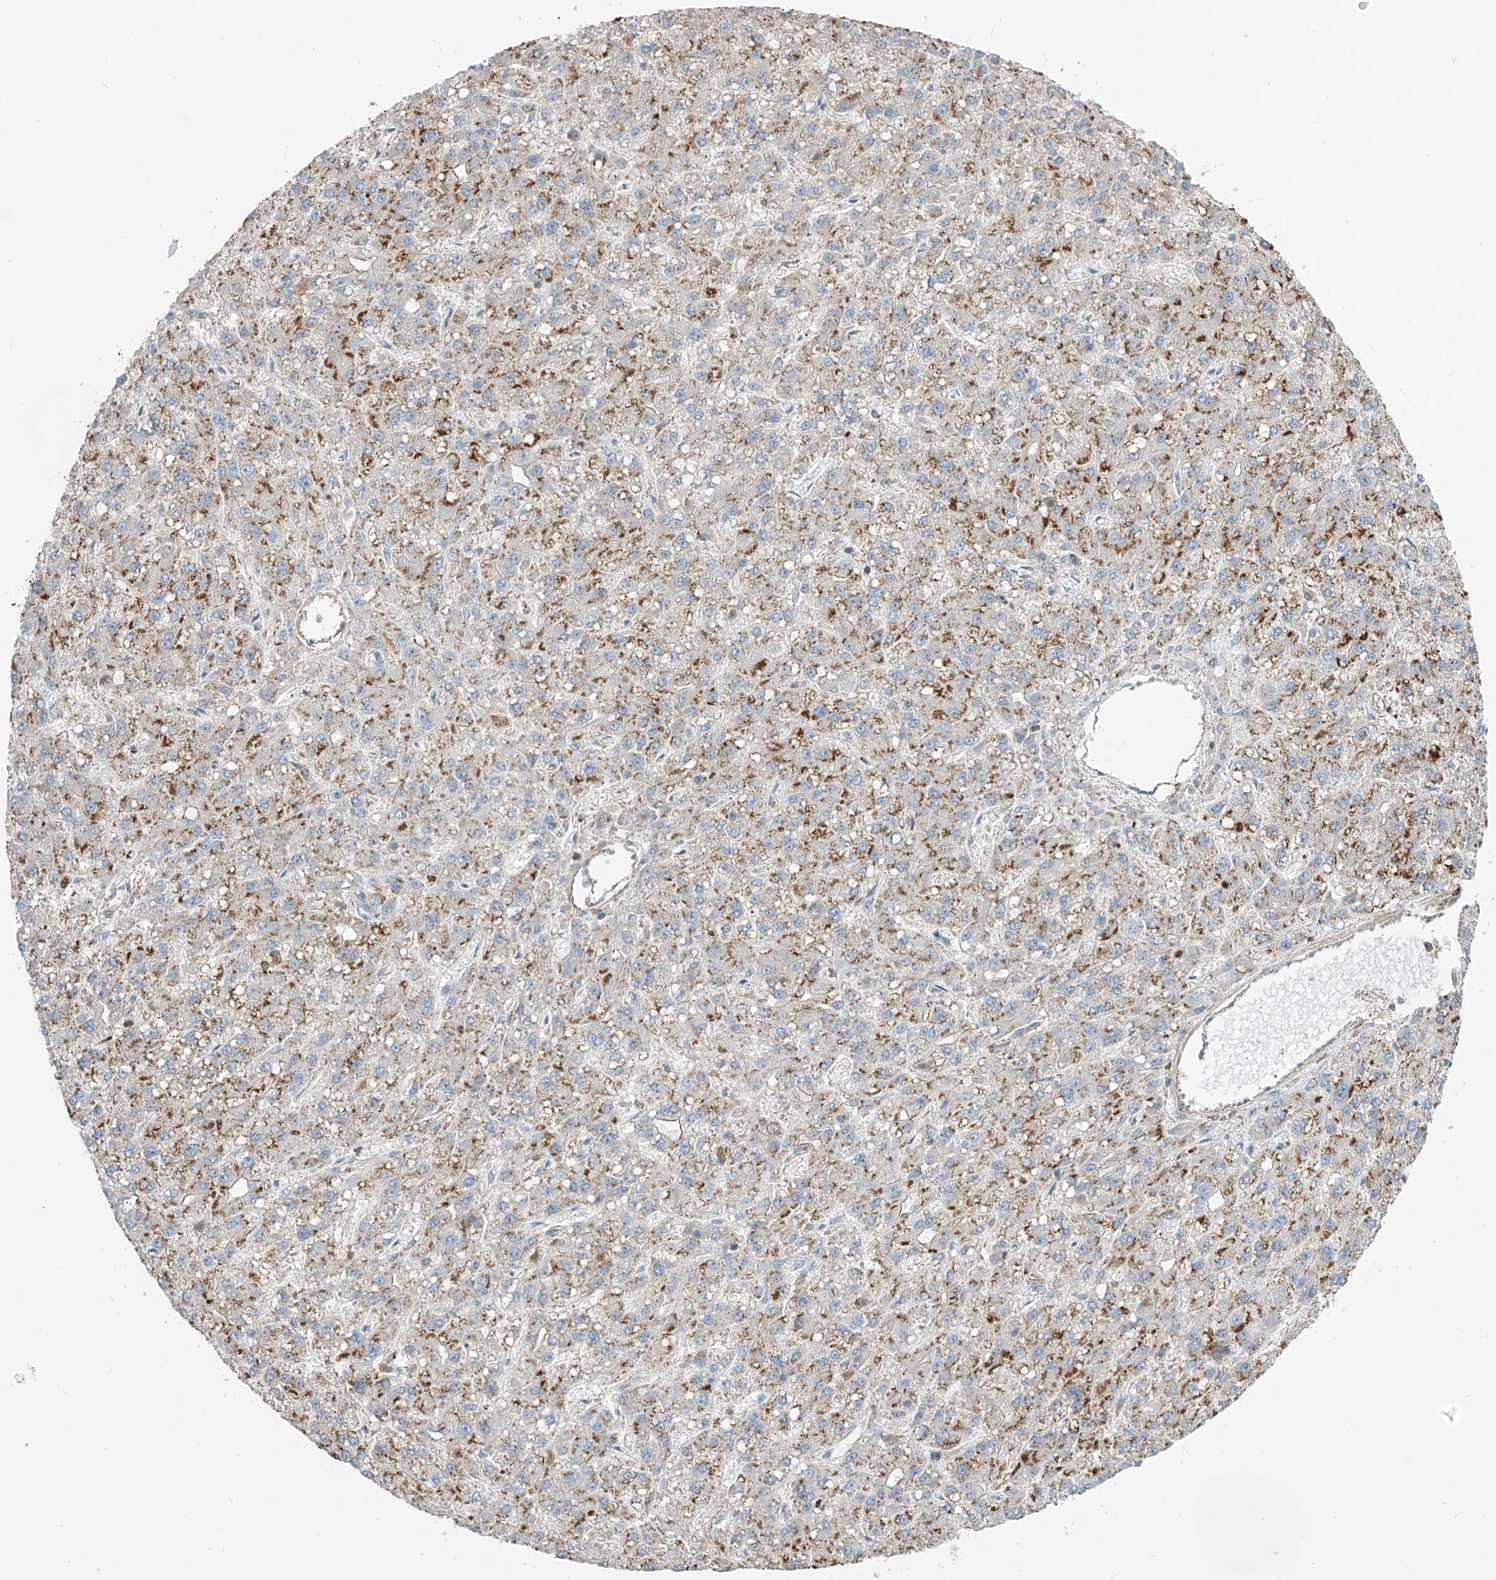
{"staining": {"intensity": "moderate", "quantity": "25%-75%", "location": "cytoplasmic/membranous"}, "tissue": "liver cancer", "cell_type": "Tumor cells", "image_type": "cancer", "snomed": [{"axis": "morphology", "description": "Carcinoma, Hepatocellular, NOS"}, {"axis": "topography", "description": "Liver"}], "caption": "Hepatocellular carcinoma (liver) stained with a protein marker exhibits moderate staining in tumor cells.", "gene": "SLC1A5", "patient": {"sex": "male", "age": 67}}